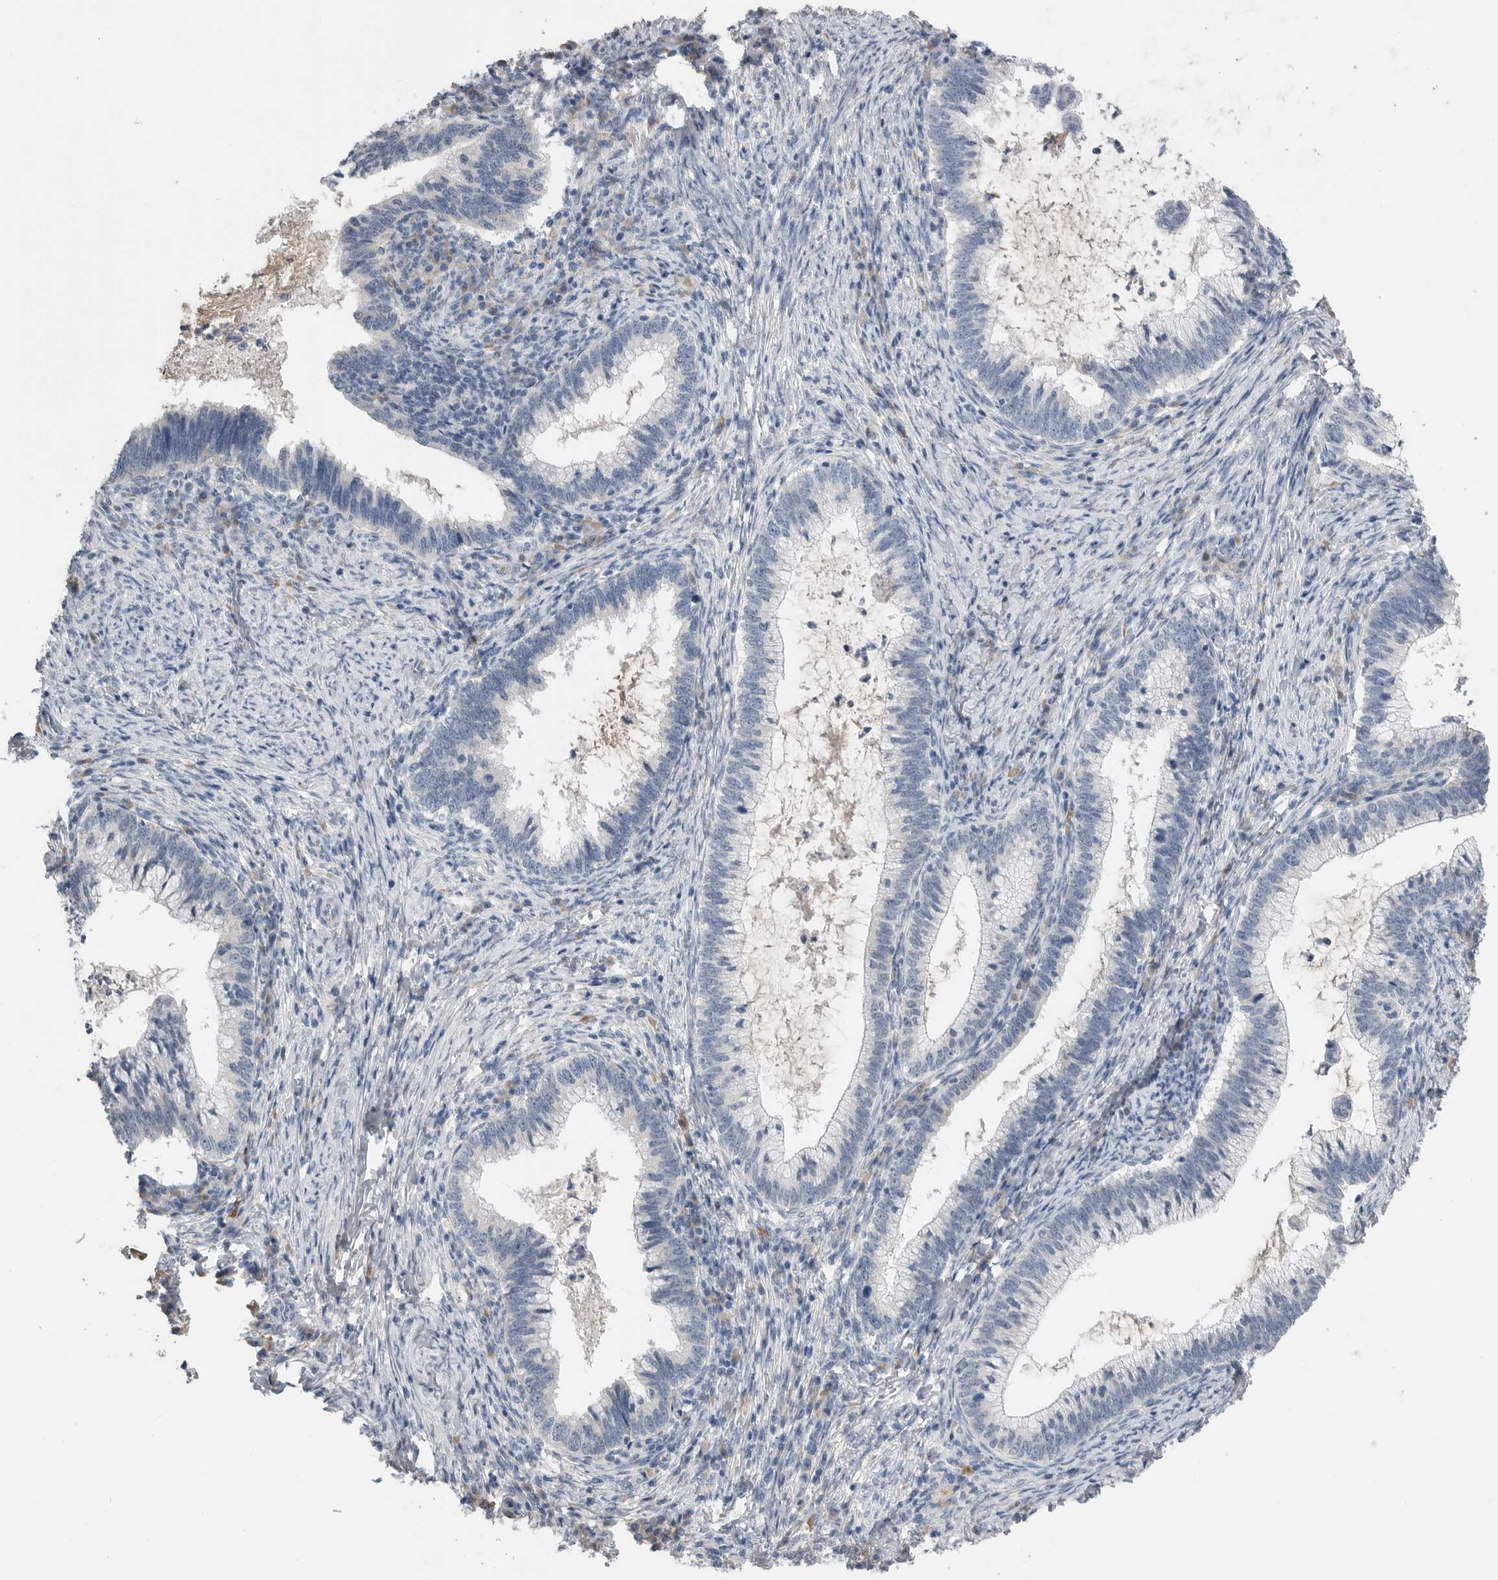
{"staining": {"intensity": "negative", "quantity": "none", "location": "none"}, "tissue": "cervical cancer", "cell_type": "Tumor cells", "image_type": "cancer", "snomed": [{"axis": "morphology", "description": "Adenocarcinoma, NOS"}, {"axis": "topography", "description": "Cervix"}], "caption": "Immunohistochemistry (IHC) micrograph of neoplastic tissue: adenocarcinoma (cervical) stained with DAB (3,3'-diaminobenzidine) shows no significant protein expression in tumor cells.", "gene": "FABP6", "patient": {"sex": "female", "age": 36}}